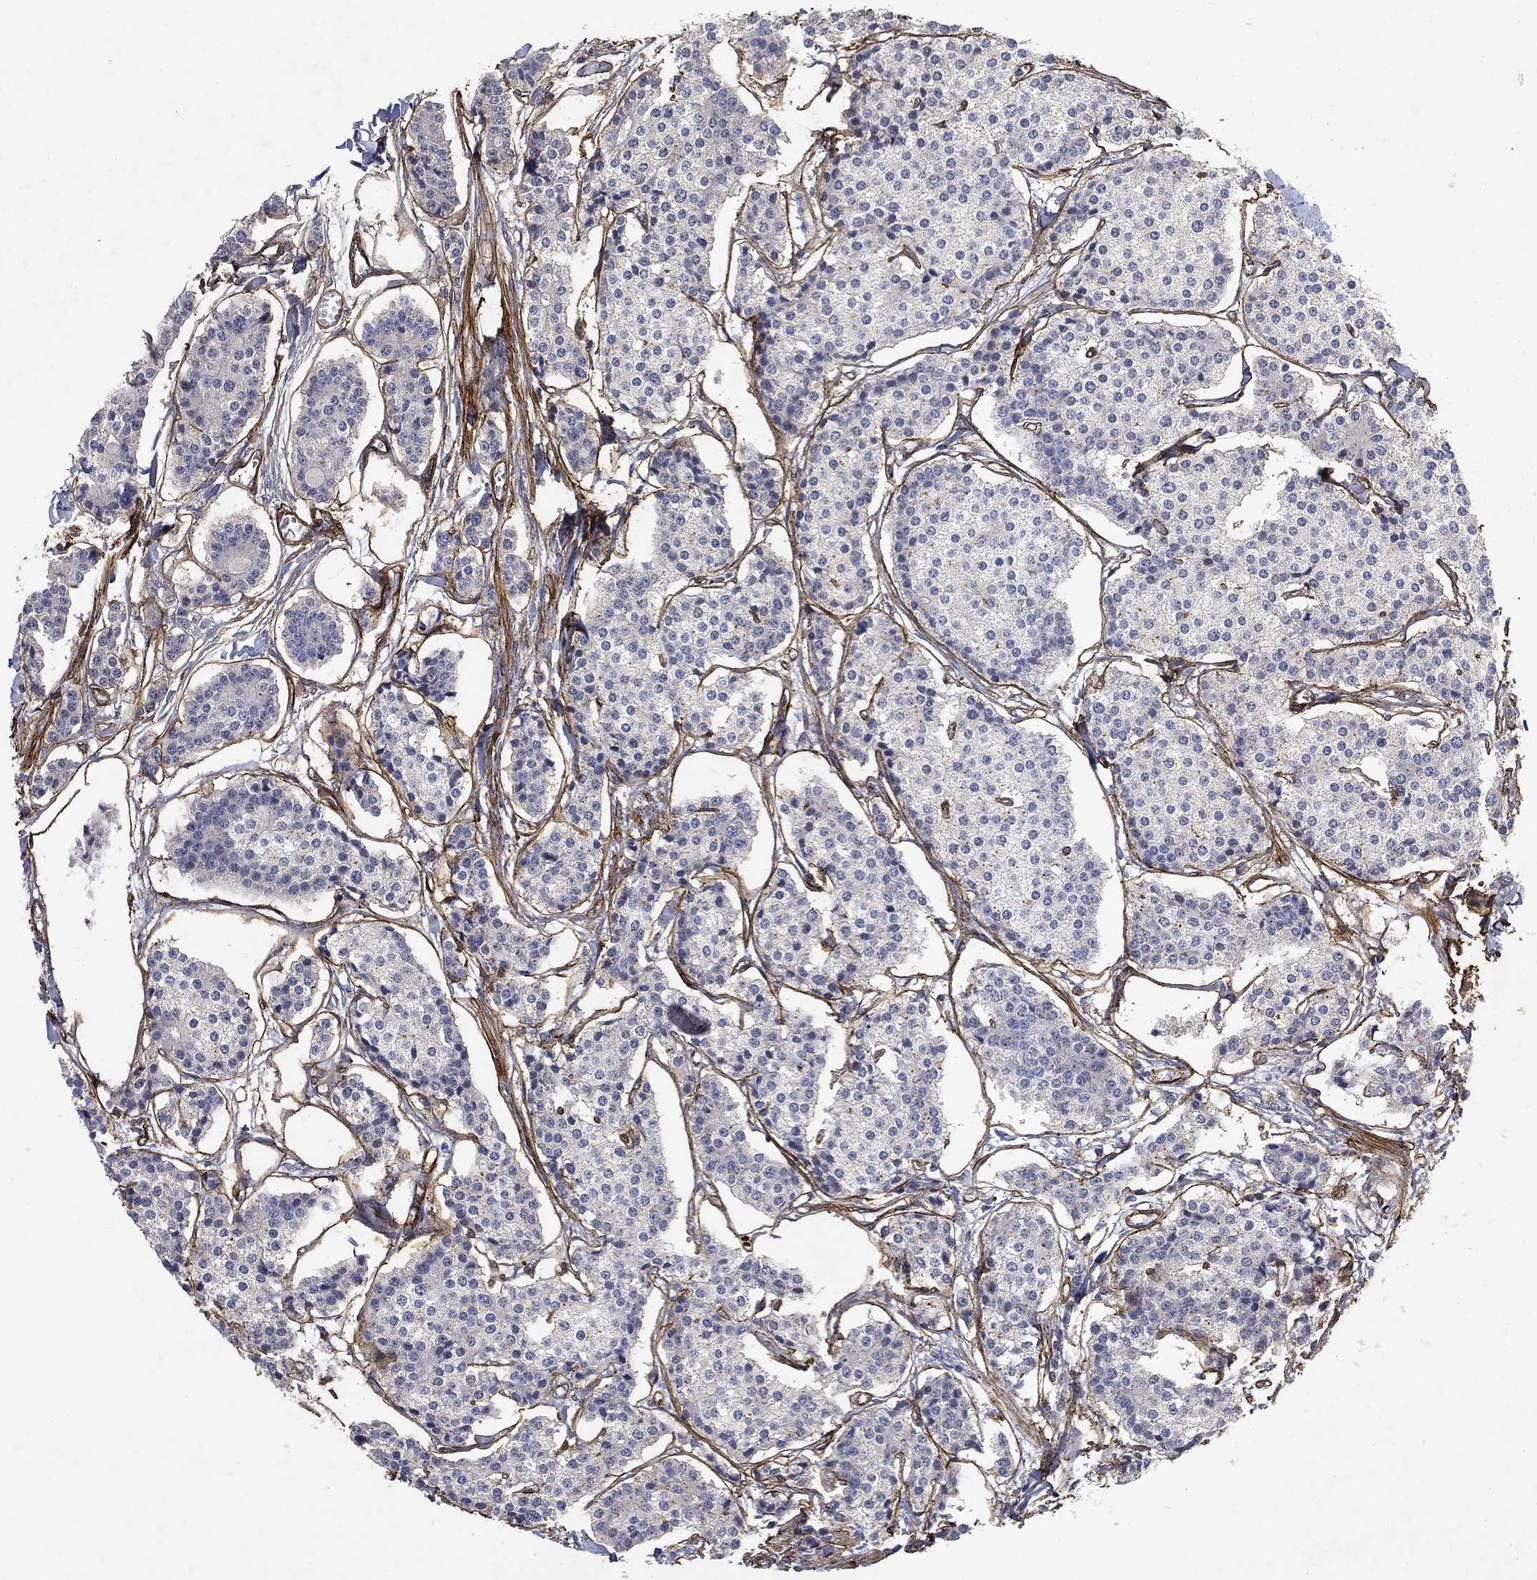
{"staining": {"intensity": "negative", "quantity": "none", "location": "none"}, "tissue": "carcinoid", "cell_type": "Tumor cells", "image_type": "cancer", "snomed": [{"axis": "morphology", "description": "Carcinoid, malignant, NOS"}, {"axis": "topography", "description": "Small intestine"}], "caption": "The image reveals no staining of tumor cells in carcinoid (malignant). (DAB immunohistochemistry visualized using brightfield microscopy, high magnification).", "gene": "COL4A2", "patient": {"sex": "female", "age": 65}}